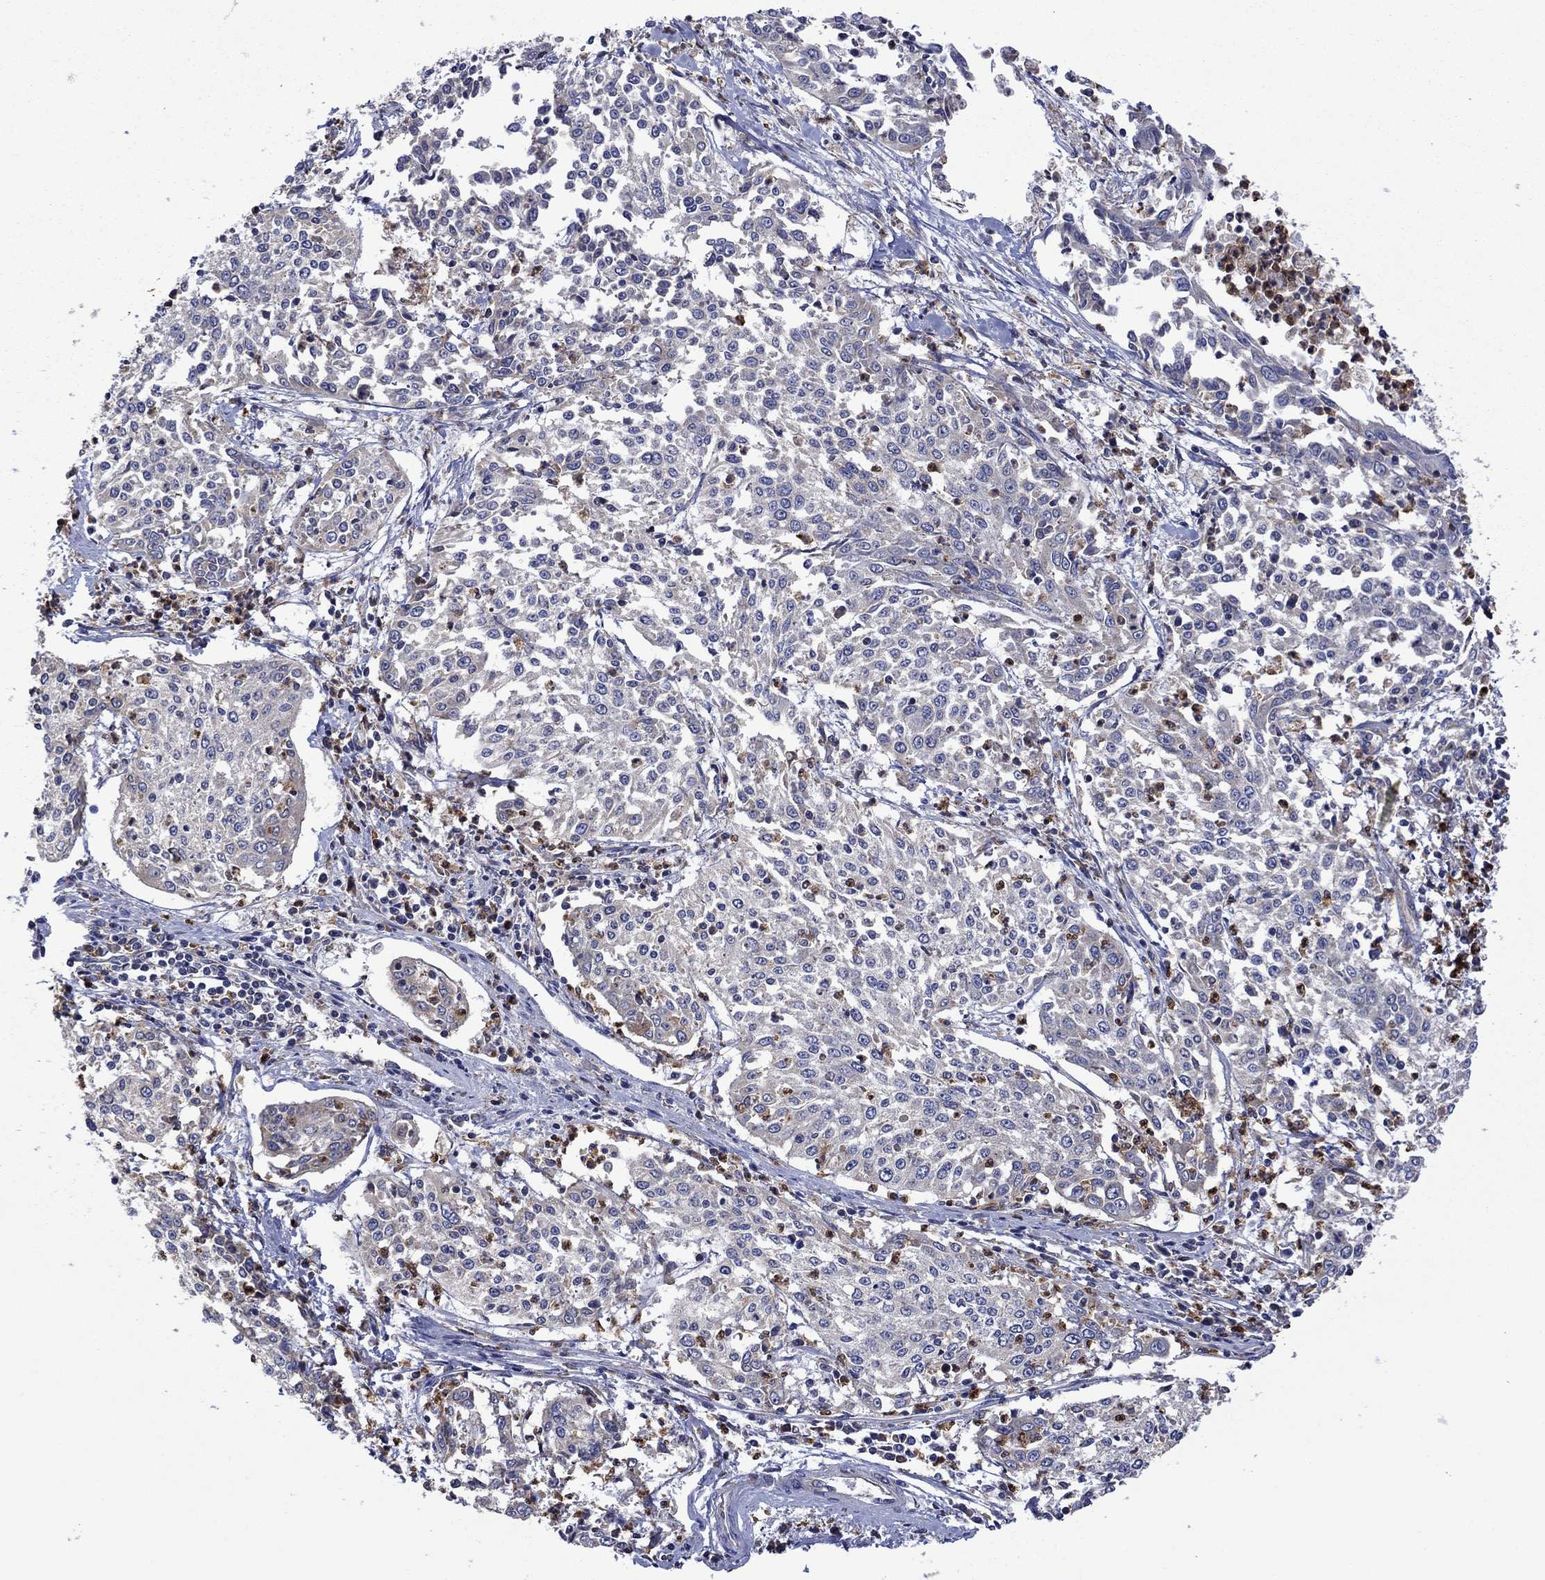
{"staining": {"intensity": "negative", "quantity": "none", "location": "none"}, "tissue": "cervical cancer", "cell_type": "Tumor cells", "image_type": "cancer", "snomed": [{"axis": "morphology", "description": "Squamous cell carcinoma, NOS"}, {"axis": "topography", "description": "Cervix"}], "caption": "IHC micrograph of human cervical squamous cell carcinoma stained for a protein (brown), which demonstrates no staining in tumor cells.", "gene": "FURIN", "patient": {"sex": "female", "age": 41}}